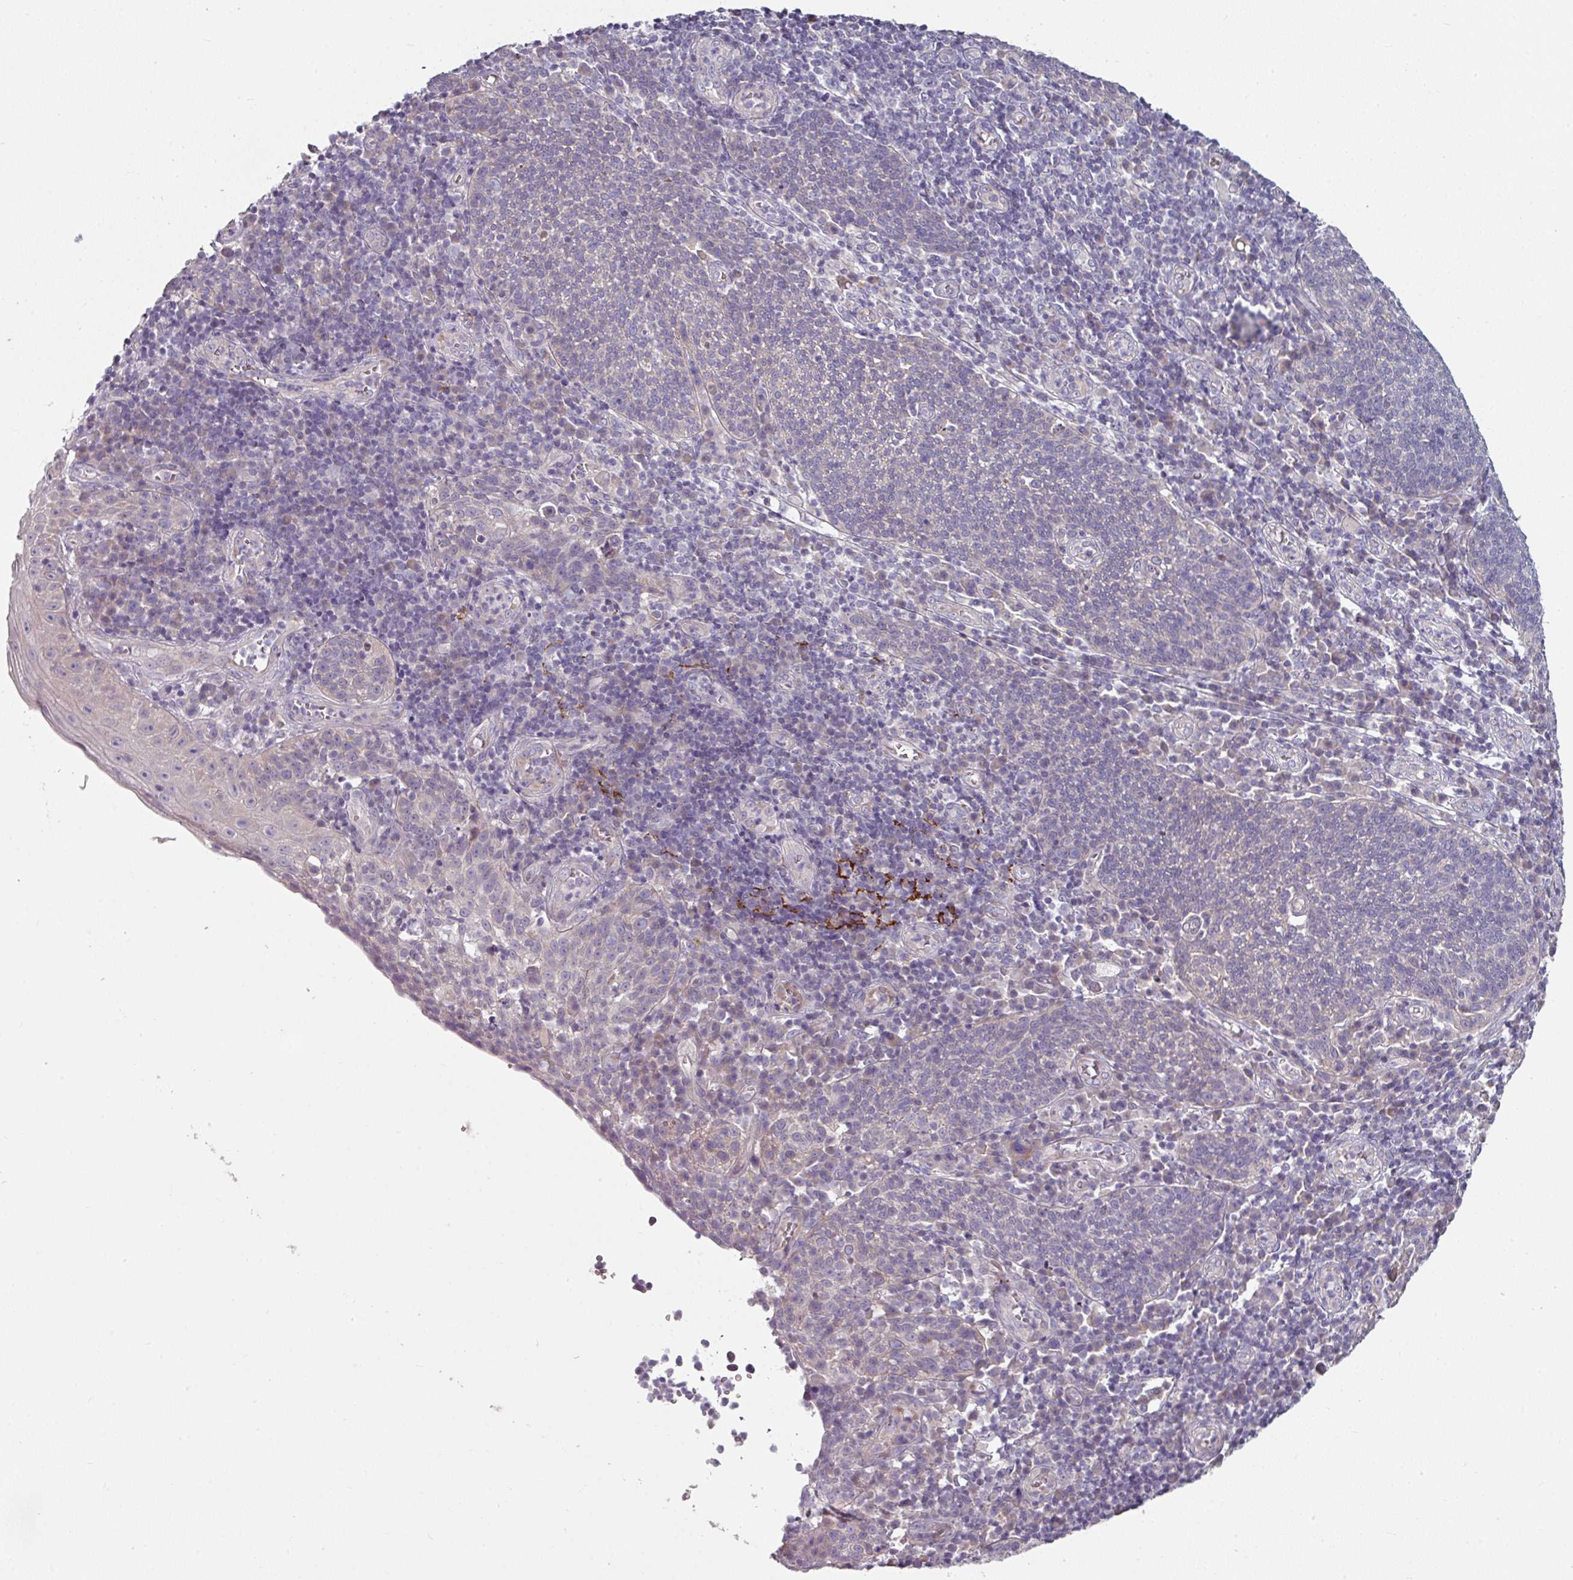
{"staining": {"intensity": "negative", "quantity": "none", "location": "none"}, "tissue": "cervical cancer", "cell_type": "Tumor cells", "image_type": "cancer", "snomed": [{"axis": "morphology", "description": "Squamous cell carcinoma, NOS"}, {"axis": "topography", "description": "Cervix"}], "caption": "Tumor cells are negative for protein expression in human squamous cell carcinoma (cervical).", "gene": "MTMR14", "patient": {"sex": "female", "age": 34}}